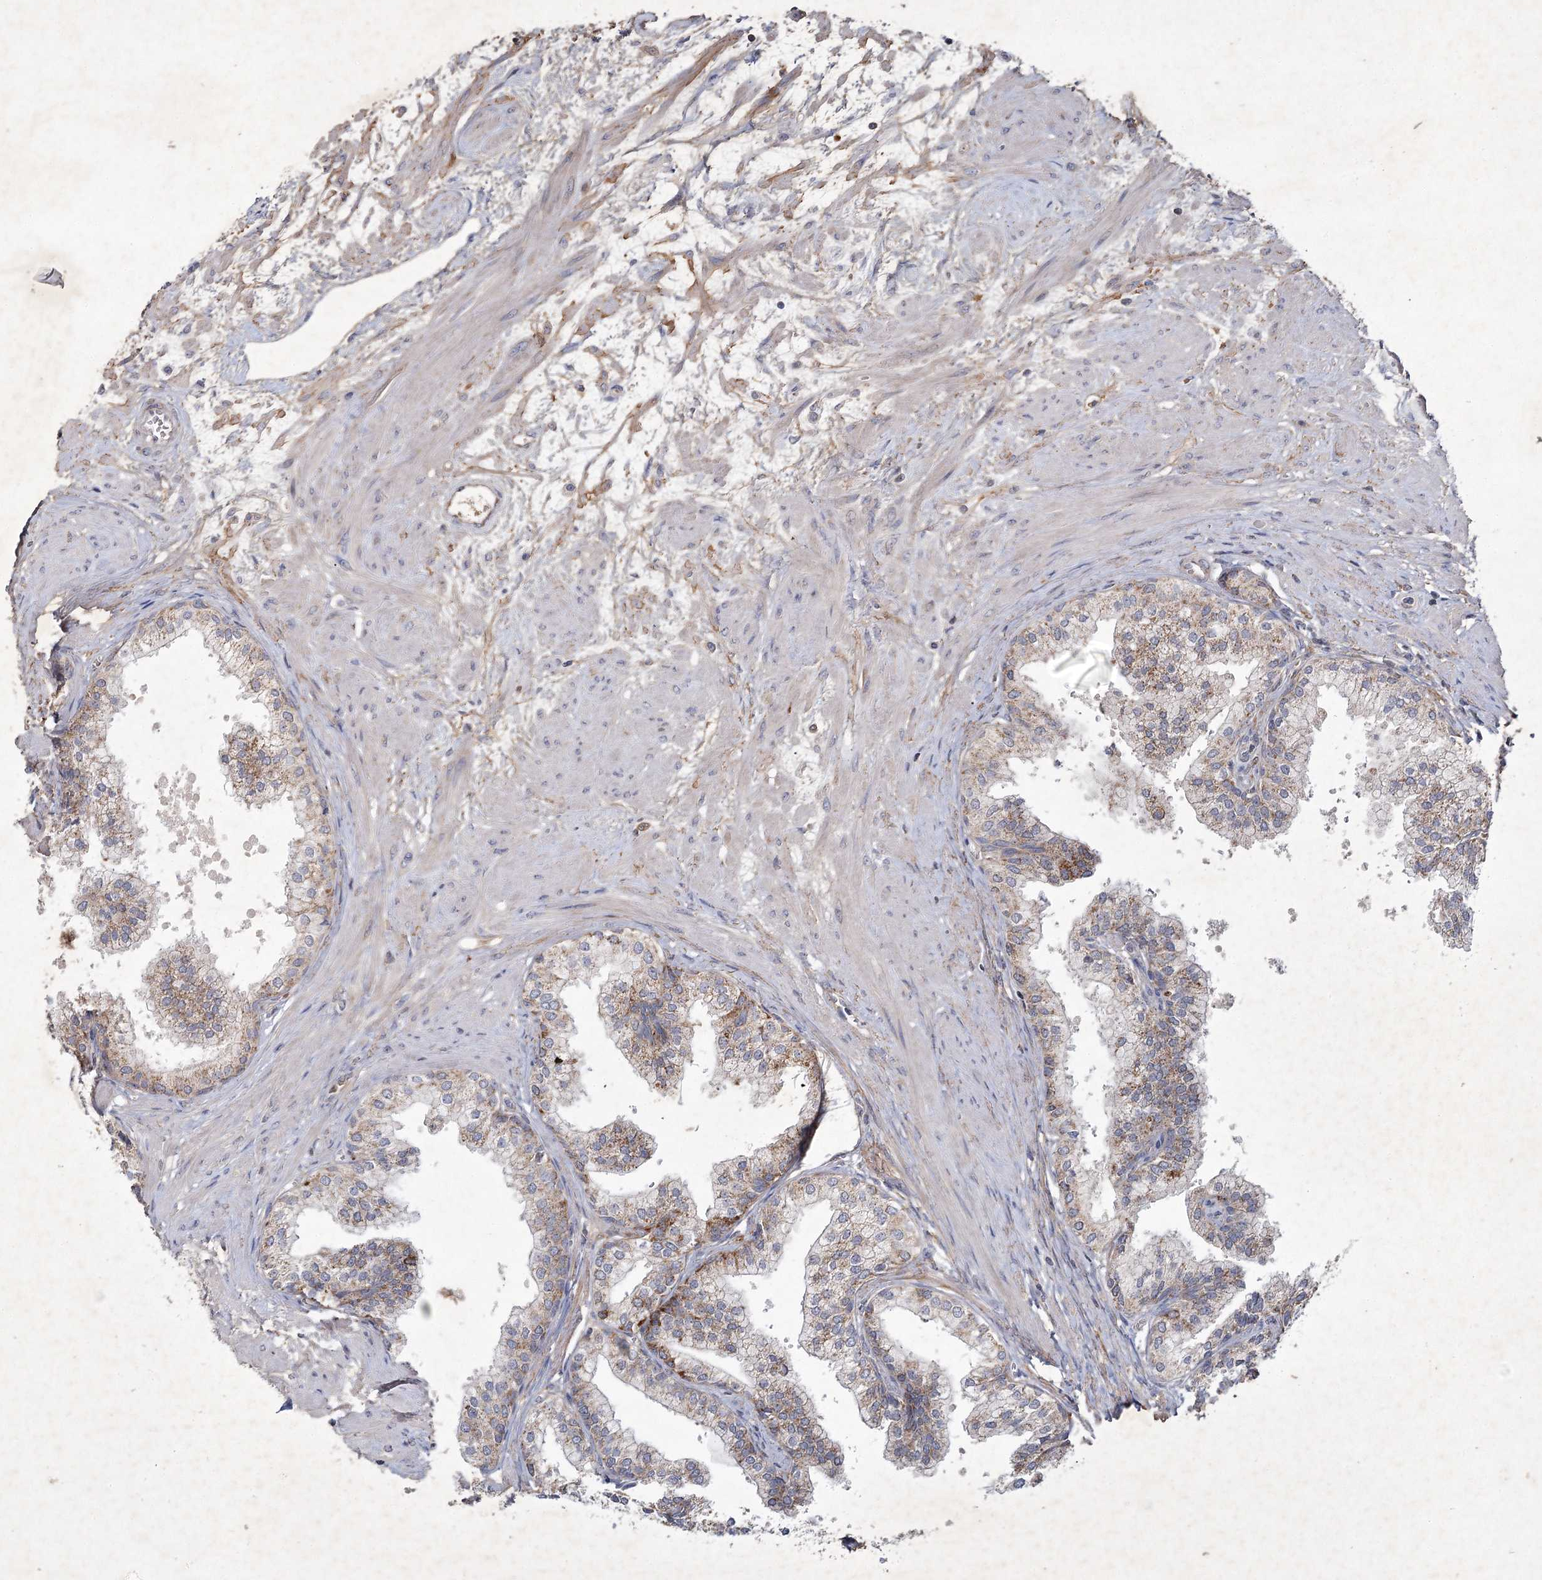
{"staining": {"intensity": "moderate", "quantity": ">75%", "location": "cytoplasmic/membranous"}, "tissue": "prostate", "cell_type": "Glandular cells", "image_type": "normal", "snomed": [{"axis": "morphology", "description": "Normal tissue, NOS"}, {"axis": "topography", "description": "Prostate"}], "caption": "A photomicrograph showing moderate cytoplasmic/membranous staining in about >75% of glandular cells in benign prostate, as visualized by brown immunohistochemical staining.", "gene": "MRPL44", "patient": {"sex": "male", "age": 60}}